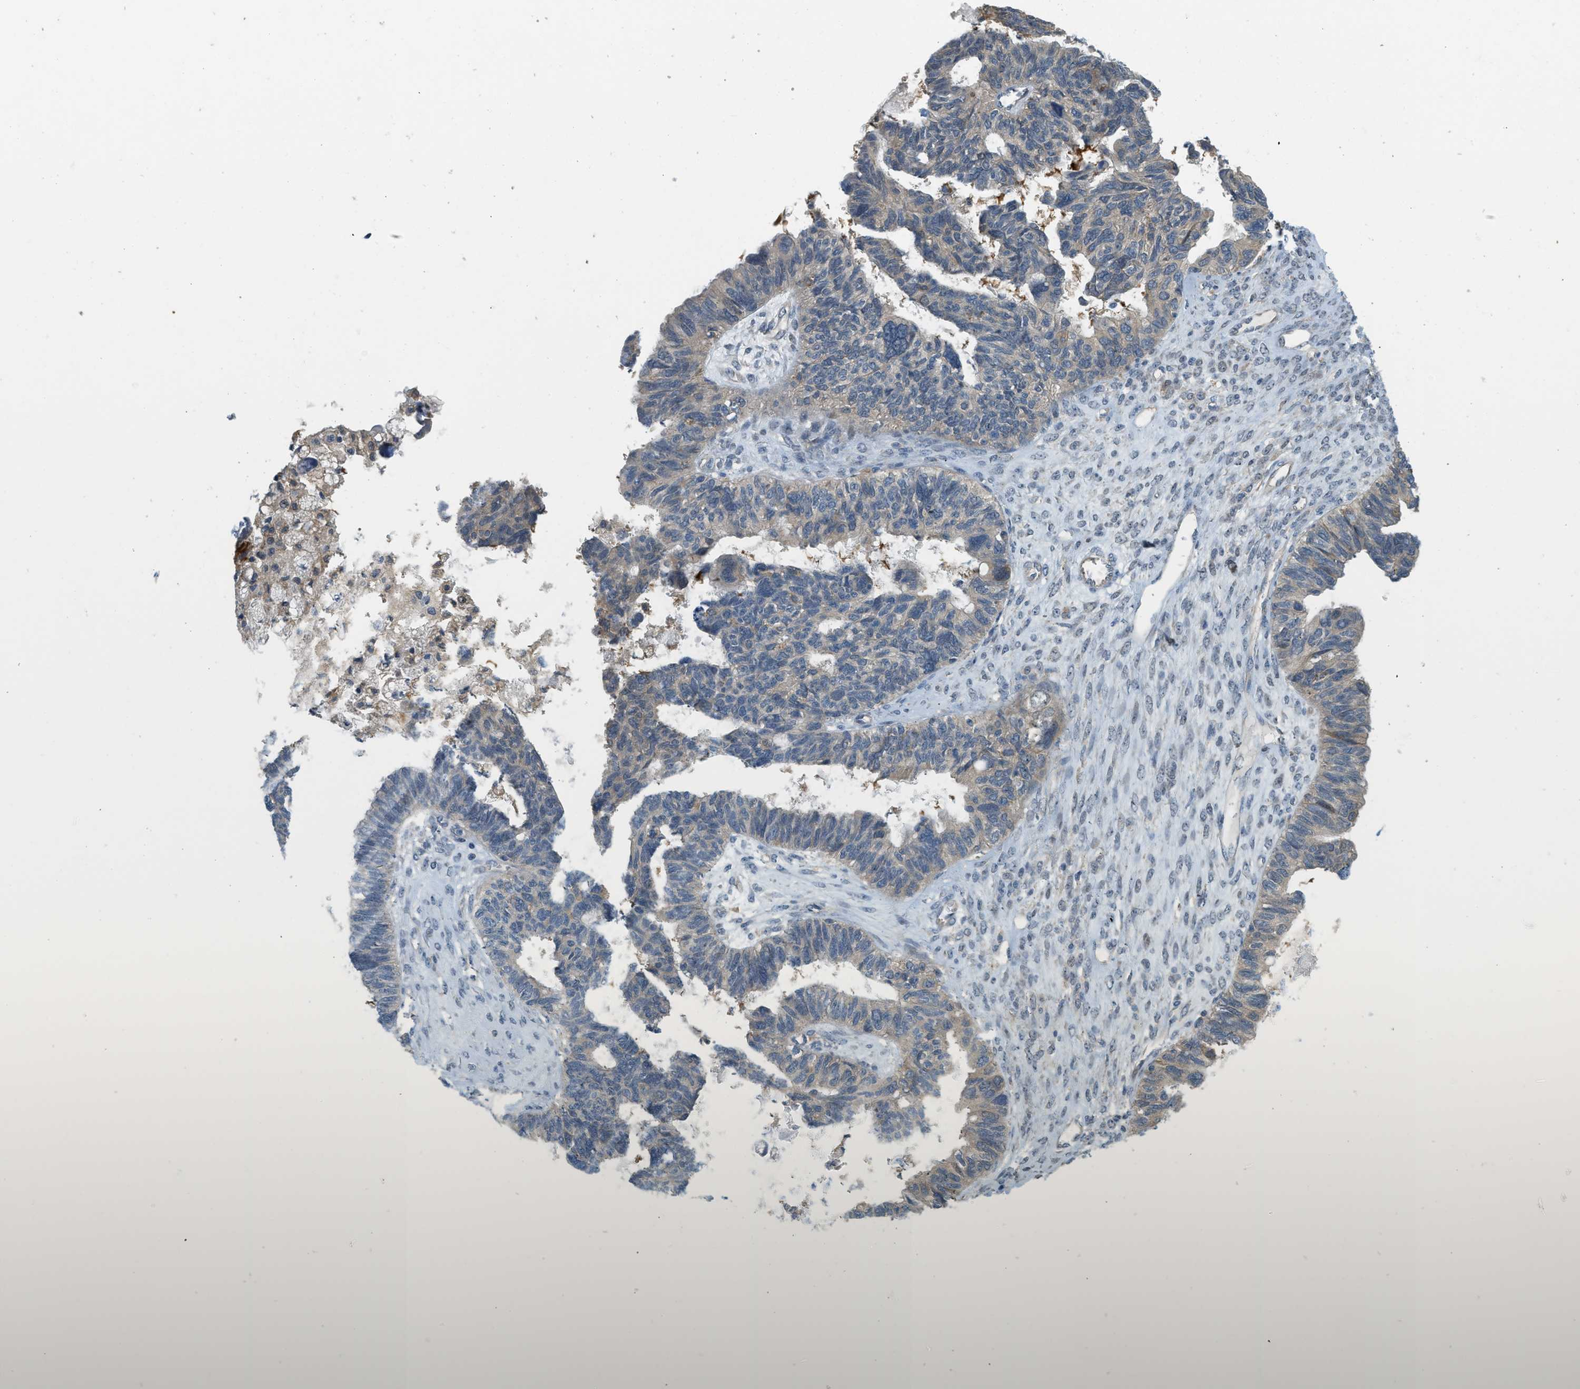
{"staining": {"intensity": "weak", "quantity": ">75%", "location": "cytoplasmic/membranous"}, "tissue": "ovarian cancer", "cell_type": "Tumor cells", "image_type": "cancer", "snomed": [{"axis": "morphology", "description": "Cystadenocarcinoma, serous, NOS"}, {"axis": "topography", "description": "Ovary"}], "caption": "Ovarian serous cystadenocarcinoma was stained to show a protein in brown. There is low levels of weak cytoplasmic/membranous staining in about >75% of tumor cells.", "gene": "PDCL3", "patient": {"sex": "female", "age": 79}}